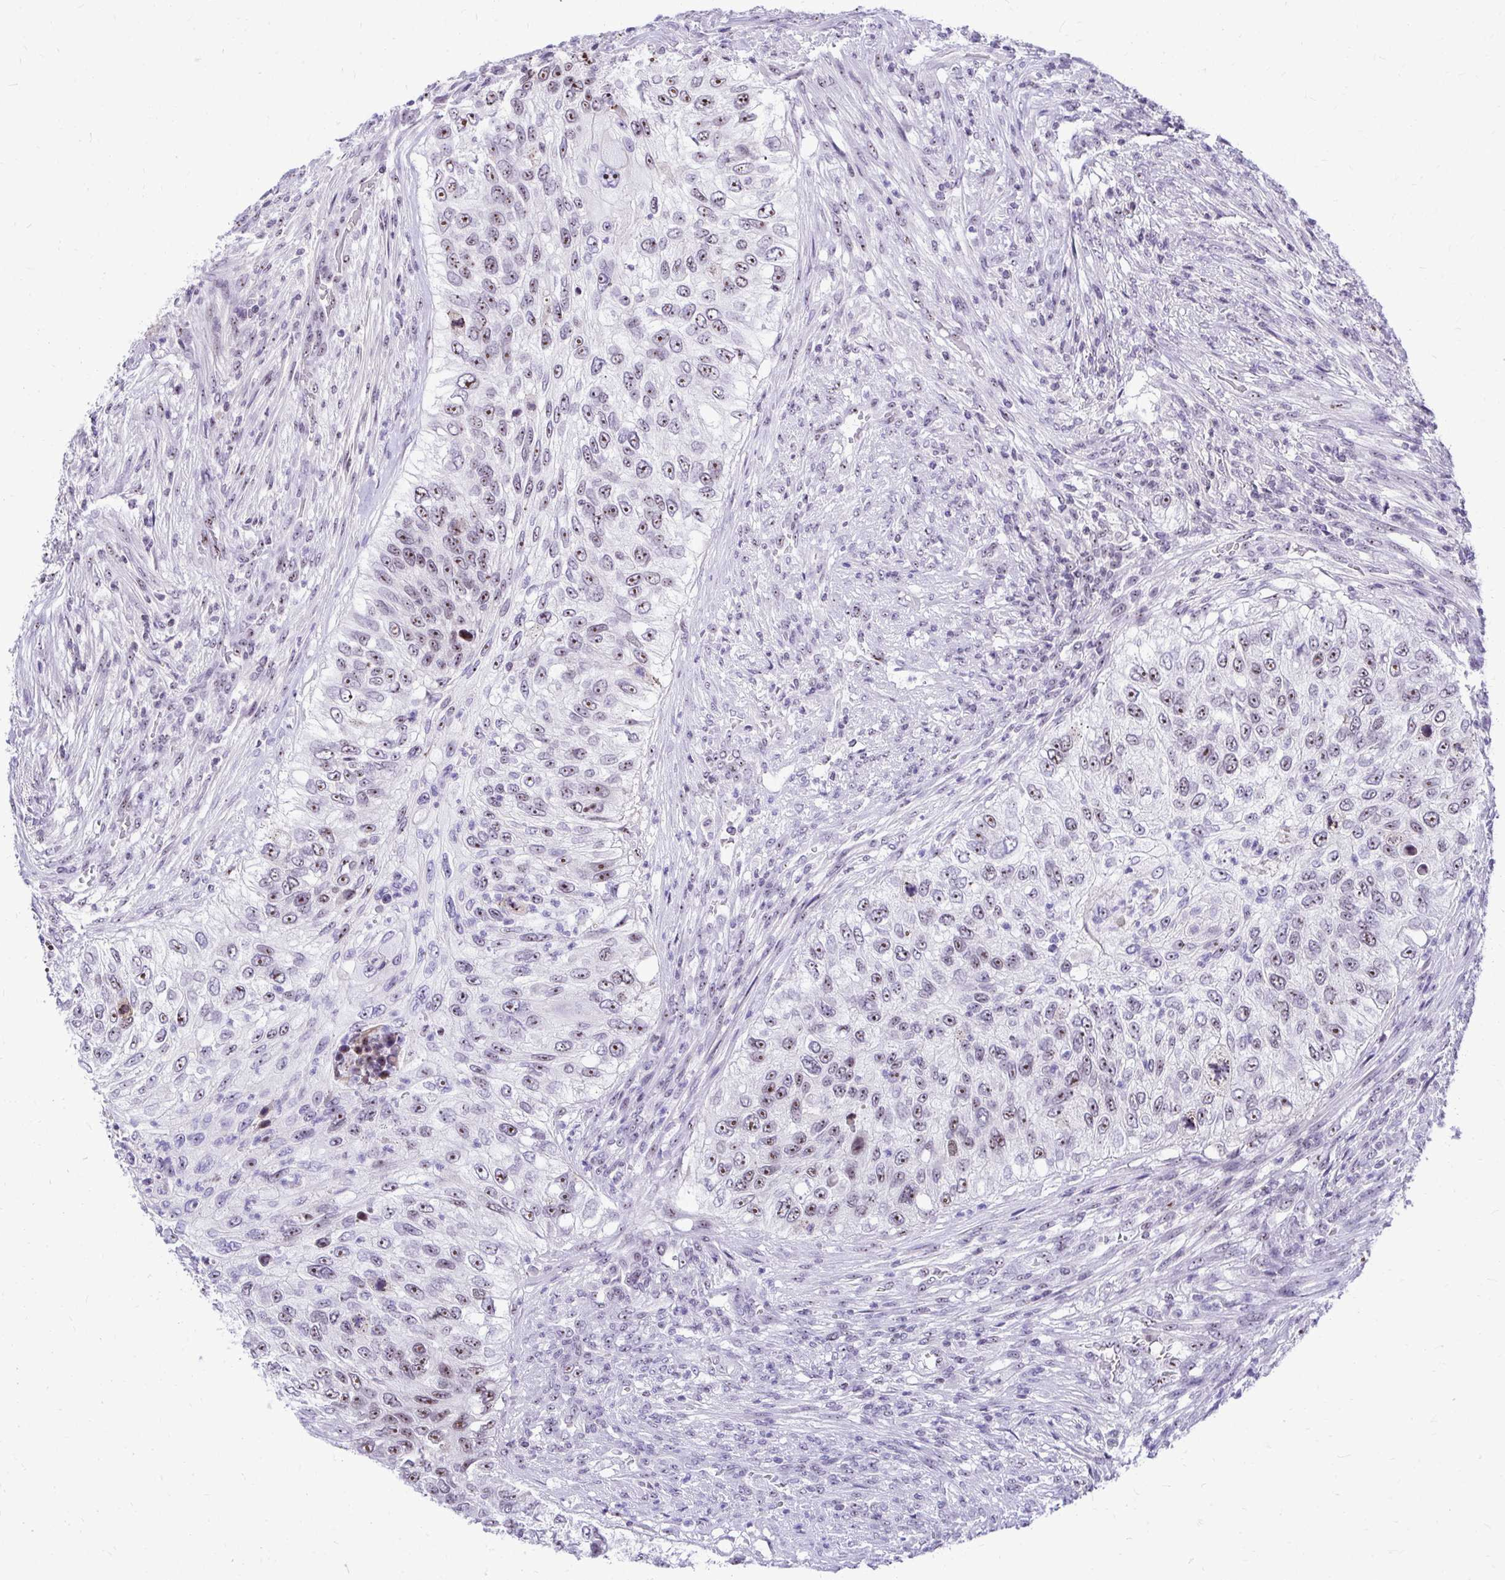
{"staining": {"intensity": "weak", "quantity": "25%-75%", "location": "nuclear"}, "tissue": "urothelial cancer", "cell_type": "Tumor cells", "image_type": "cancer", "snomed": [{"axis": "morphology", "description": "Urothelial carcinoma, High grade"}, {"axis": "topography", "description": "Urinary bladder"}], "caption": "Urothelial carcinoma (high-grade) stained with DAB IHC exhibits low levels of weak nuclear expression in about 25%-75% of tumor cells. The staining was performed using DAB (3,3'-diaminobenzidine) to visualize the protein expression in brown, while the nuclei were stained in blue with hematoxylin (Magnification: 20x).", "gene": "NIFK", "patient": {"sex": "female", "age": 60}}